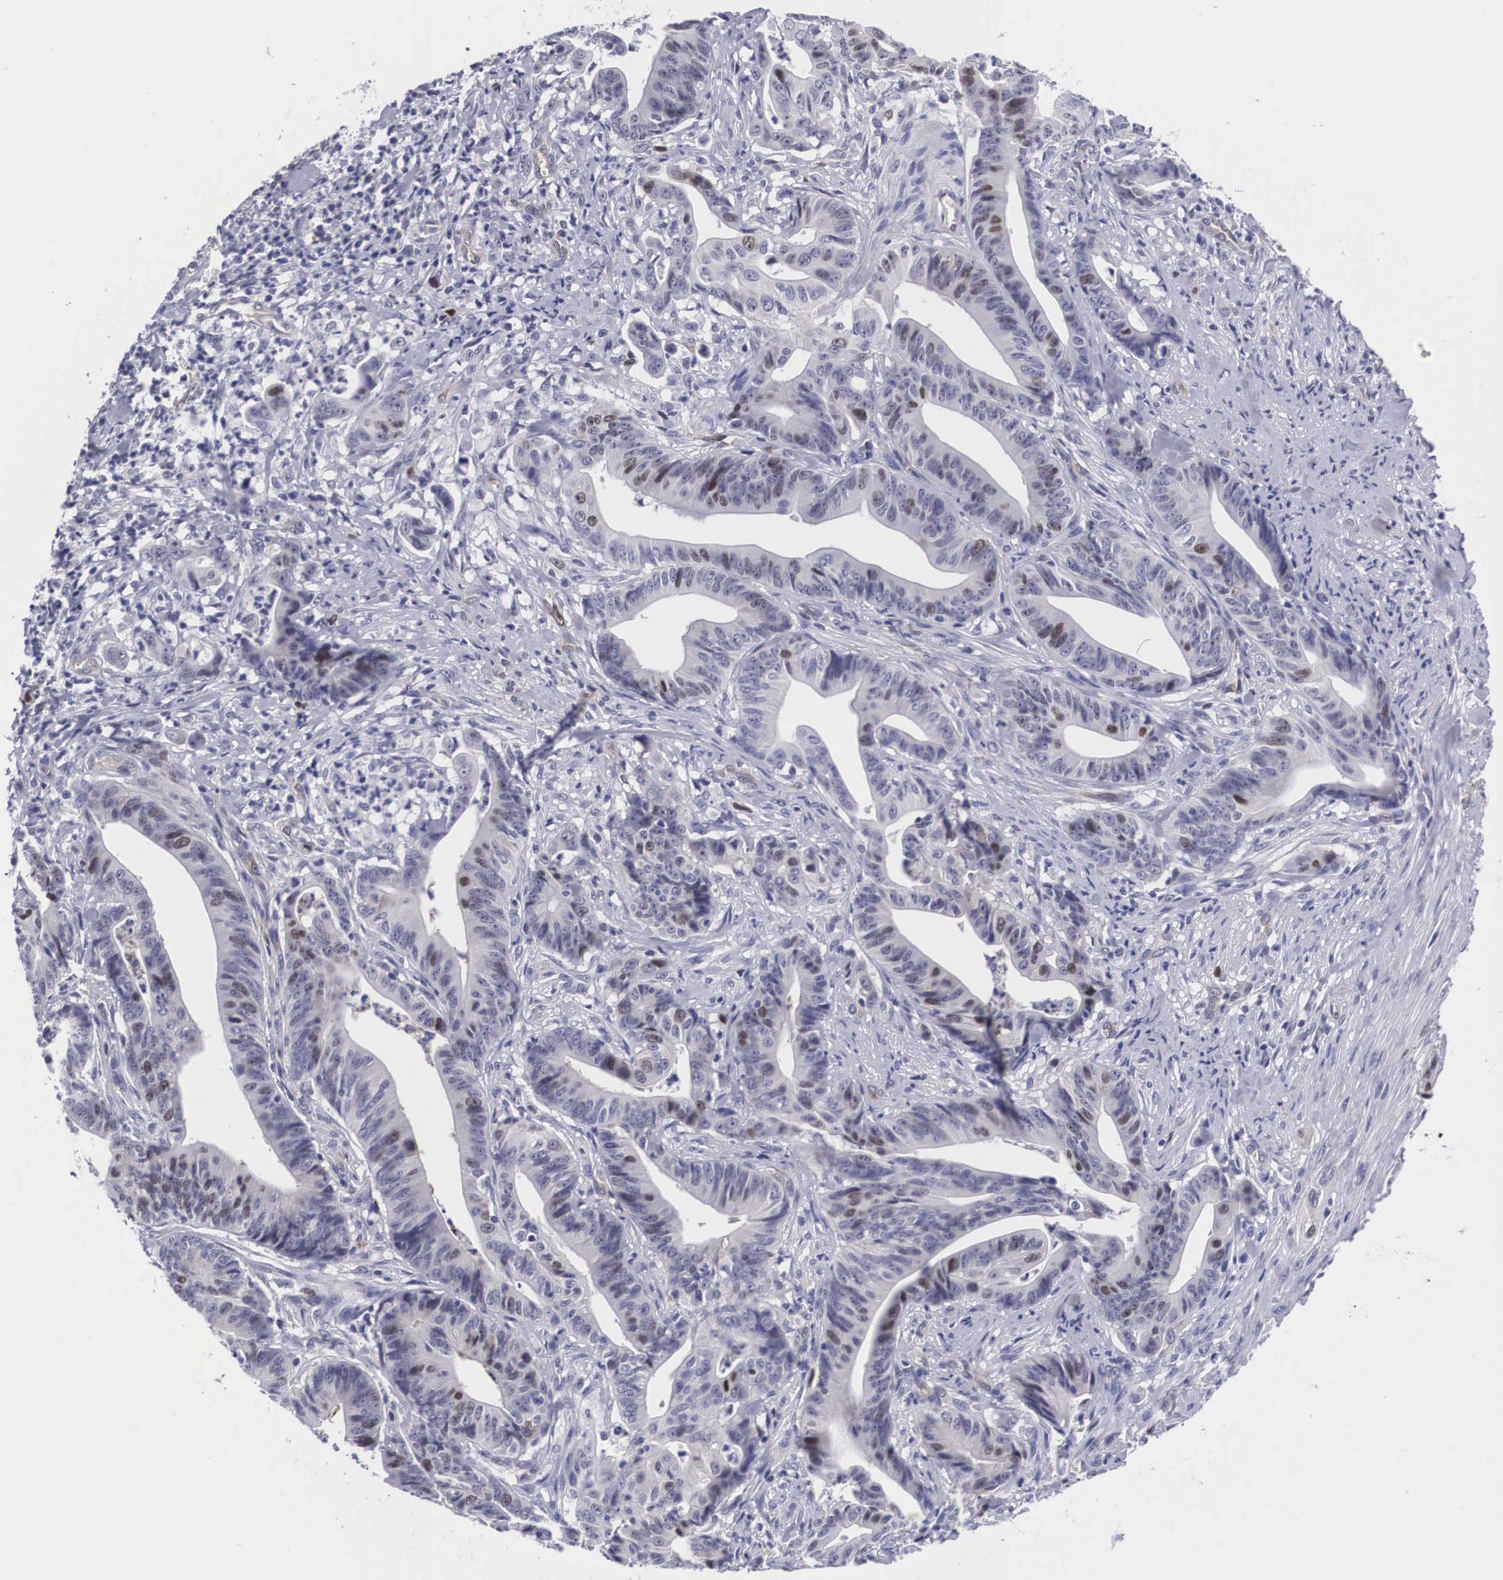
{"staining": {"intensity": "weak", "quantity": "<25%", "location": "nuclear"}, "tissue": "stomach cancer", "cell_type": "Tumor cells", "image_type": "cancer", "snomed": [{"axis": "morphology", "description": "Adenocarcinoma, NOS"}, {"axis": "topography", "description": "Stomach, lower"}], "caption": "Immunohistochemistry image of neoplastic tissue: human stomach cancer (adenocarcinoma) stained with DAB (3,3'-diaminobenzidine) exhibits no significant protein positivity in tumor cells.", "gene": "MAST4", "patient": {"sex": "female", "age": 86}}